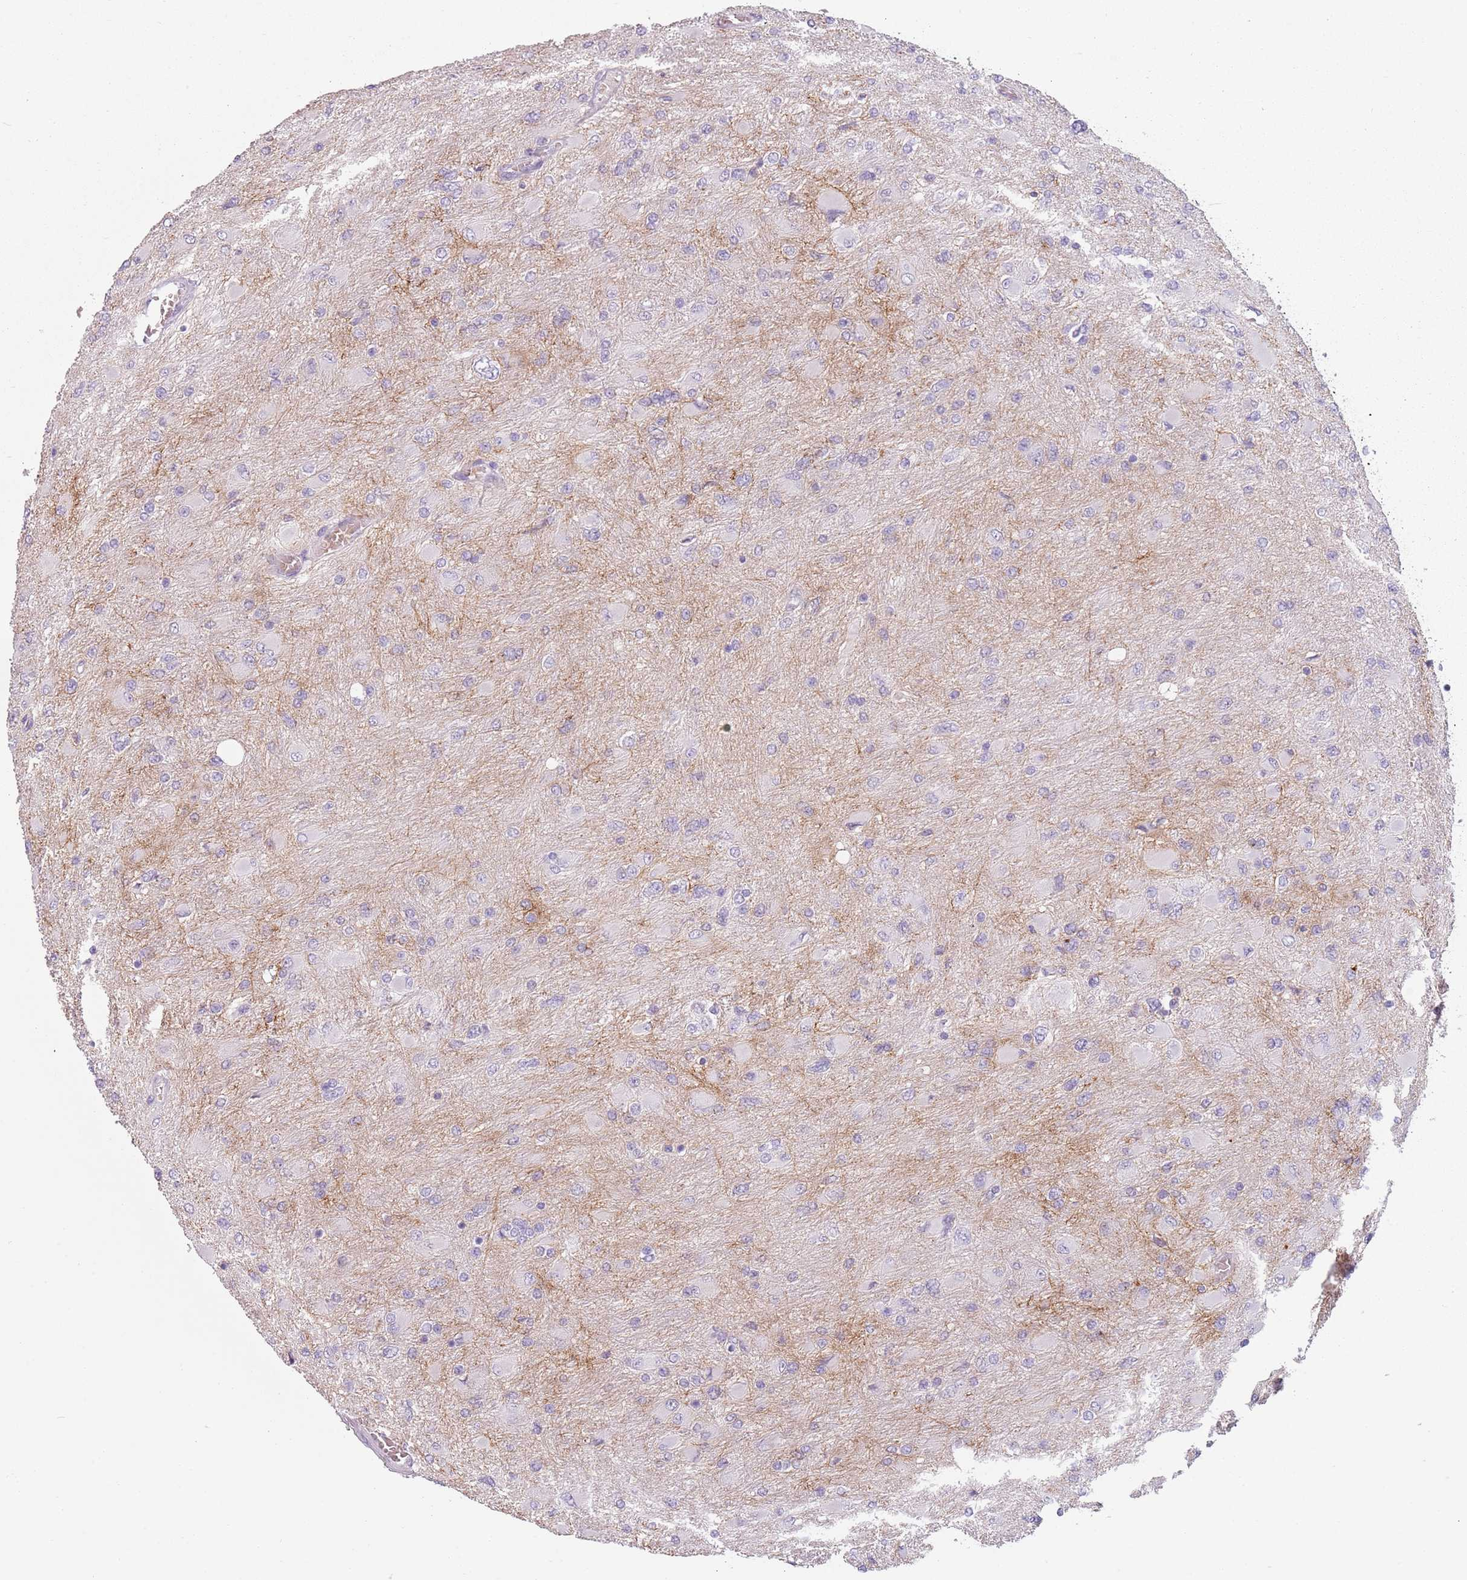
{"staining": {"intensity": "negative", "quantity": "none", "location": "none"}, "tissue": "glioma", "cell_type": "Tumor cells", "image_type": "cancer", "snomed": [{"axis": "morphology", "description": "Glioma, malignant, High grade"}, {"axis": "topography", "description": "Cerebral cortex"}], "caption": "This is an immunohistochemistry (IHC) histopathology image of human malignant glioma (high-grade). There is no expression in tumor cells.", "gene": "PIEZO1", "patient": {"sex": "female", "age": 36}}